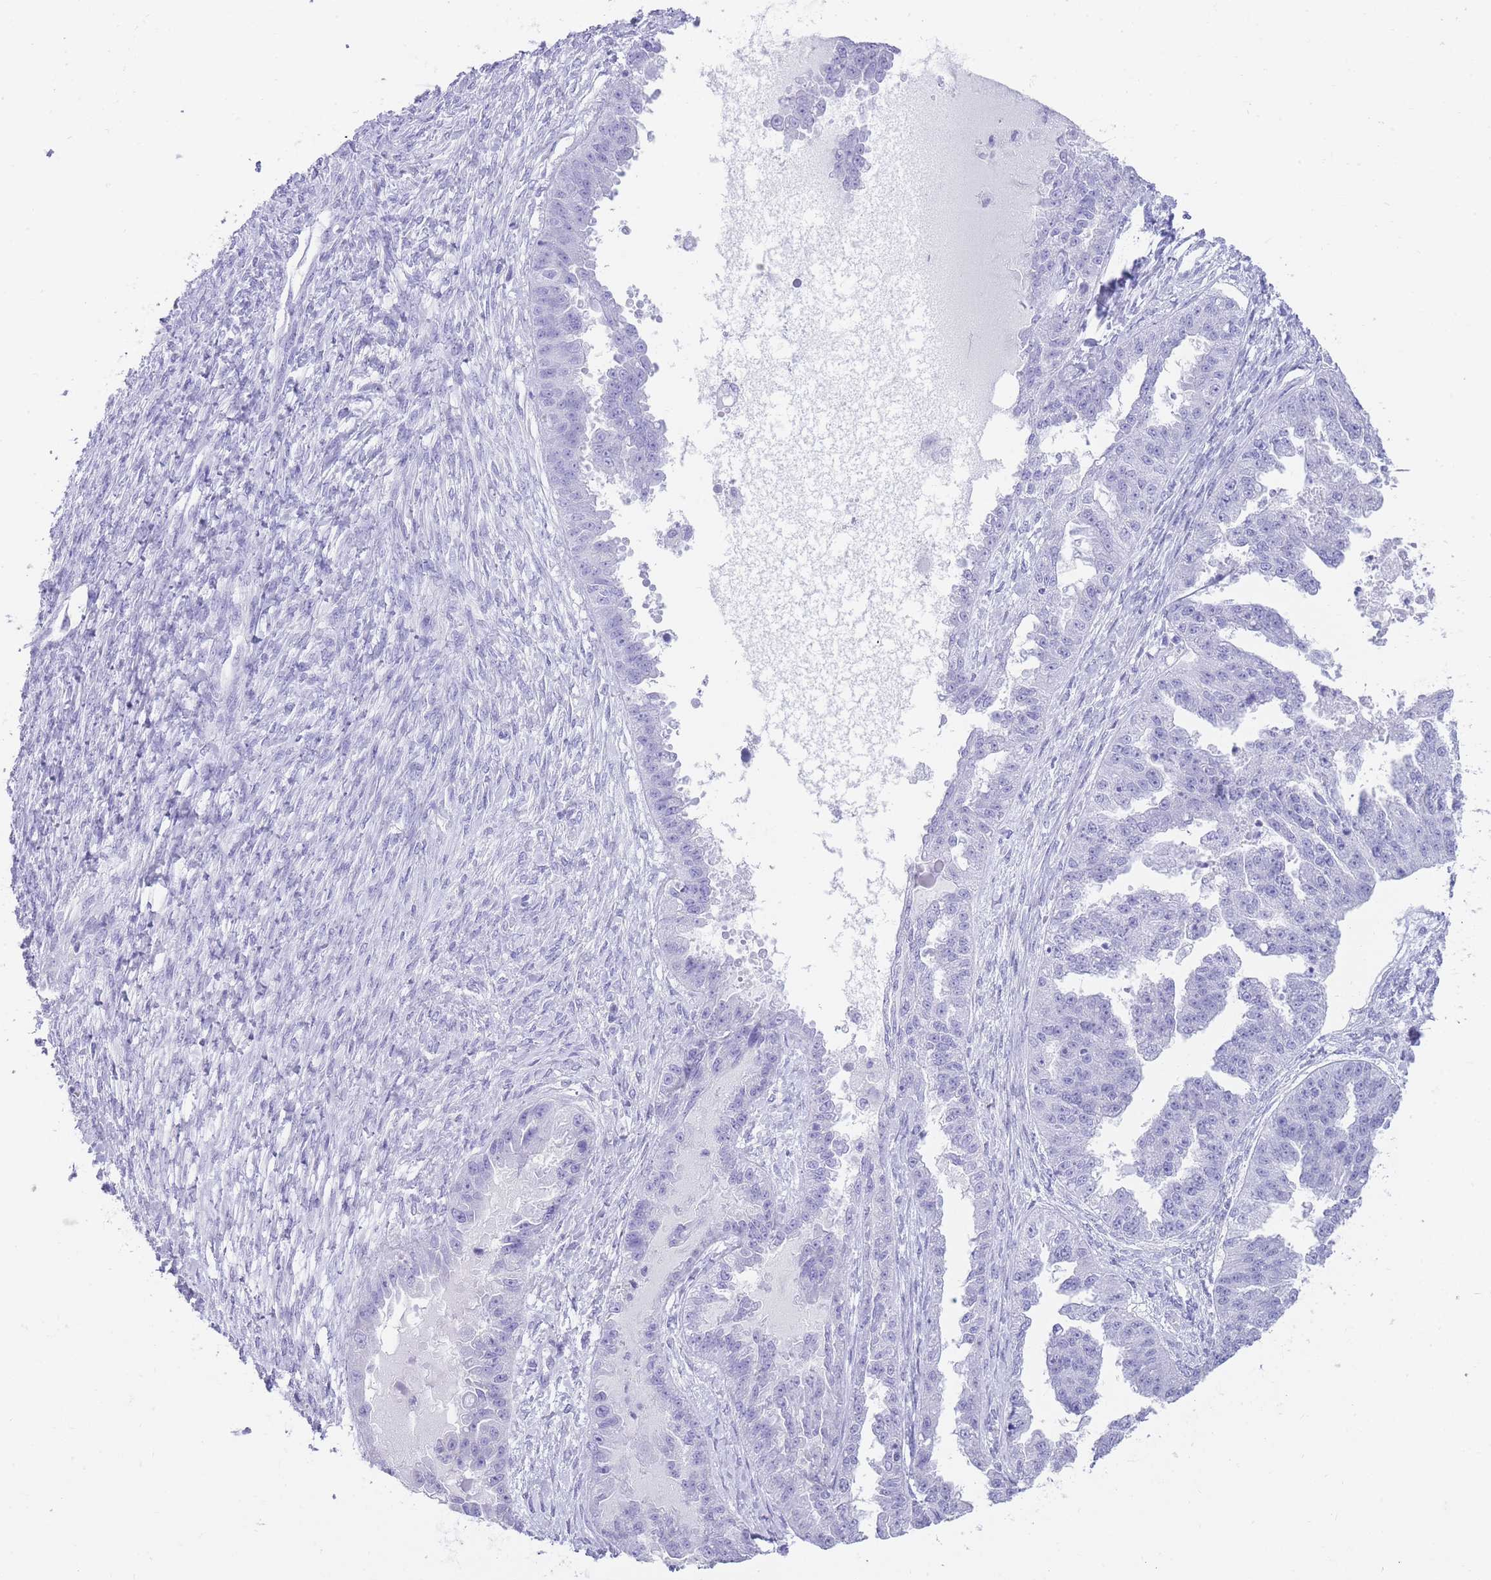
{"staining": {"intensity": "negative", "quantity": "none", "location": "none"}, "tissue": "ovarian cancer", "cell_type": "Tumor cells", "image_type": "cancer", "snomed": [{"axis": "morphology", "description": "Cystadenocarcinoma, serous, NOS"}, {"axis": "topography", "description": "Ovary"}], "caption": "IHC micrograph of neoplastic tissue: human ovarian serous cystadenocarcinoma stained with DAB (3,3'-diaminobenzidine) displays no significant protein staining in tumor cells.", "gene": "ELOA2", "patient": {"sex": "female", "age": 58}}